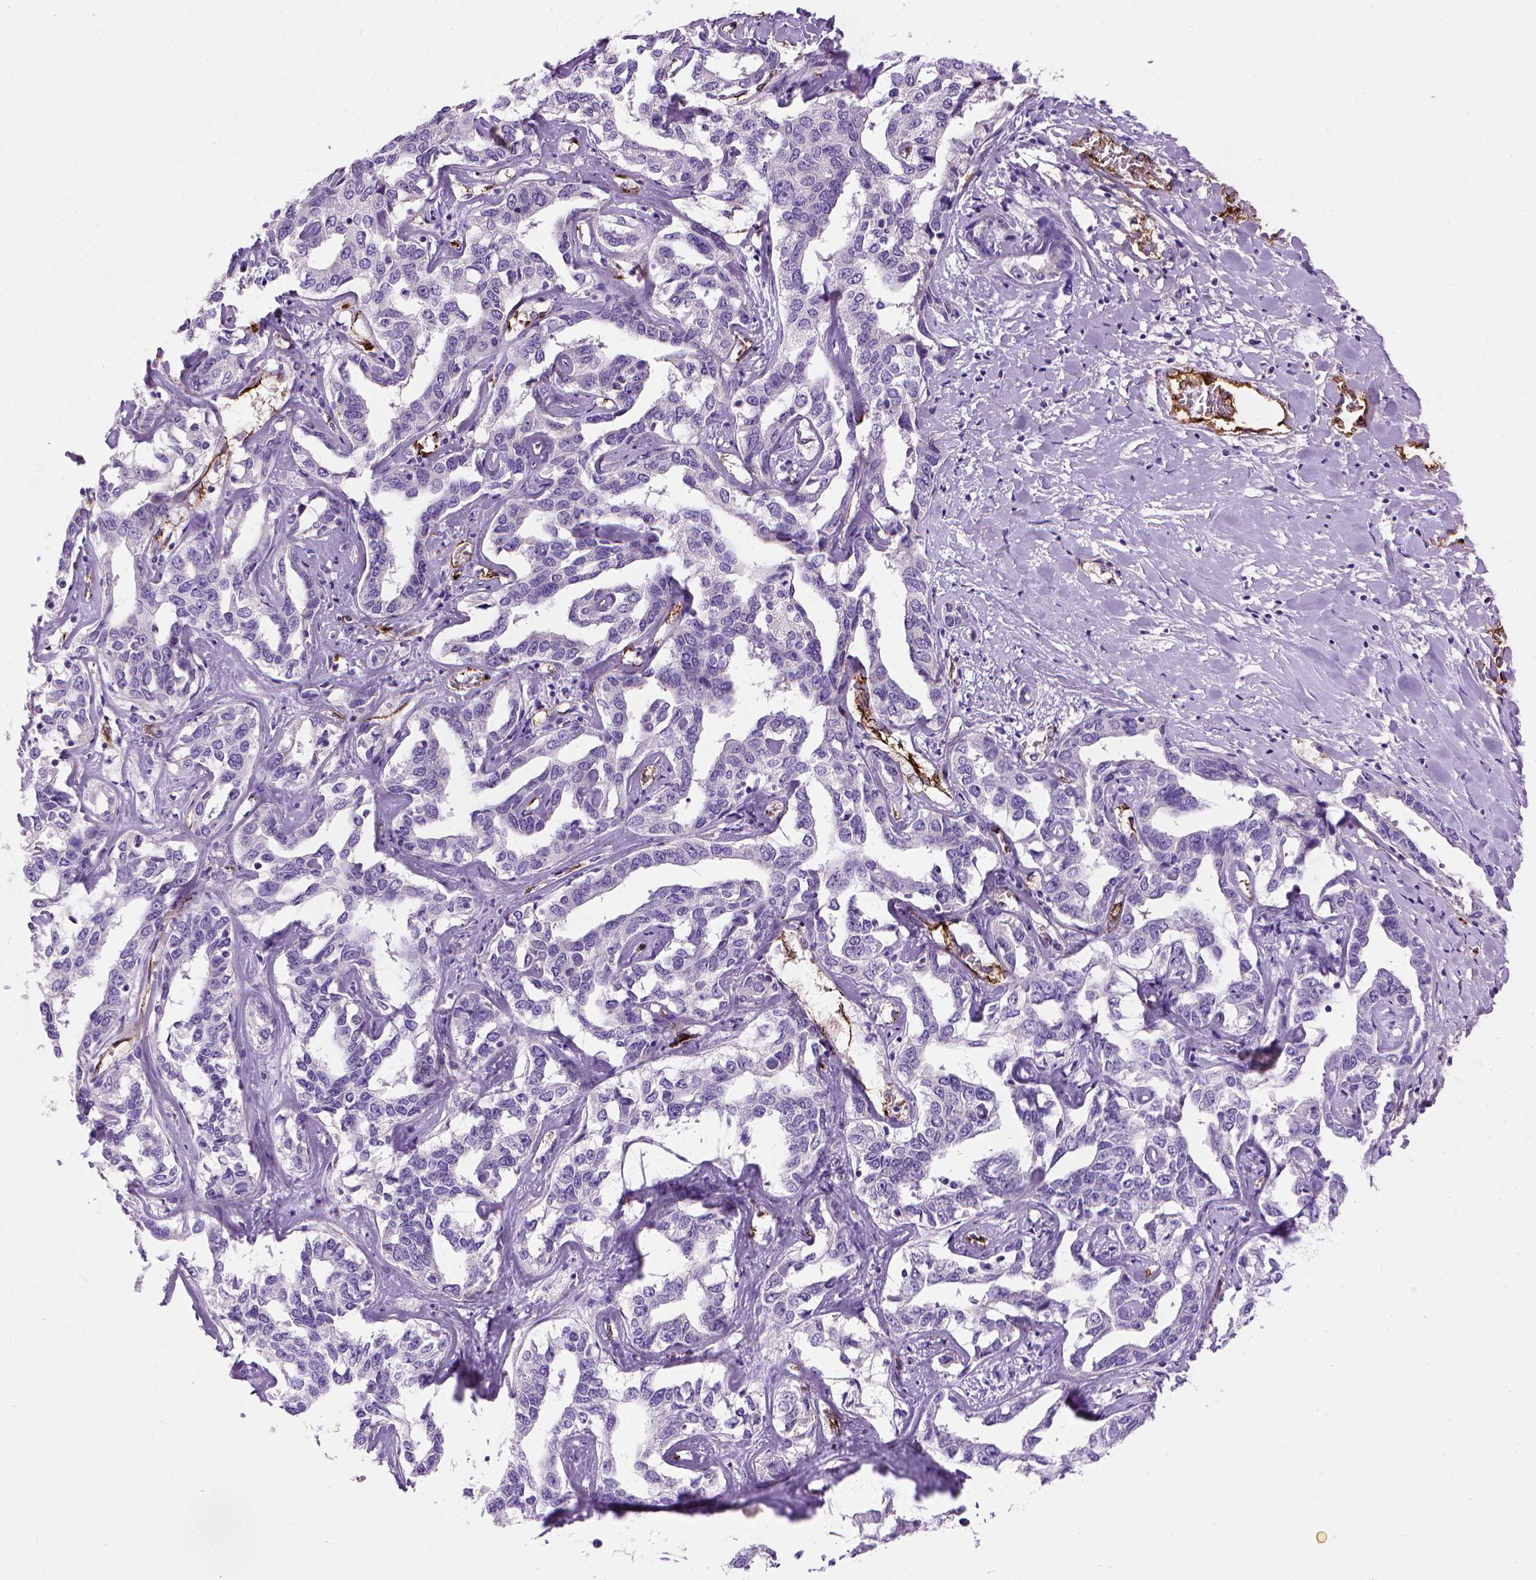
{"staining": {"intensity": "negative", "quantity": "none", "location": "none"}, "tissue": "liver cancer", "cell_type": "Tumor cells", "image_type": "cancer", "snomed": [{"axis": "morphology", "description": "Cholangiocarcinoma"}, {"axis": "topography", "description": "Liver"}], "caption": "Immunohistochemistry (IHC) image of neoplastic tissue: human liver cancer (cholangiocarcinoma) stained with DAB reveals no significant protein staining in tumor cells. Nuclei are stained in blue.", "gene": "VWF", "patient": {"sex": "male", "age": 59}}